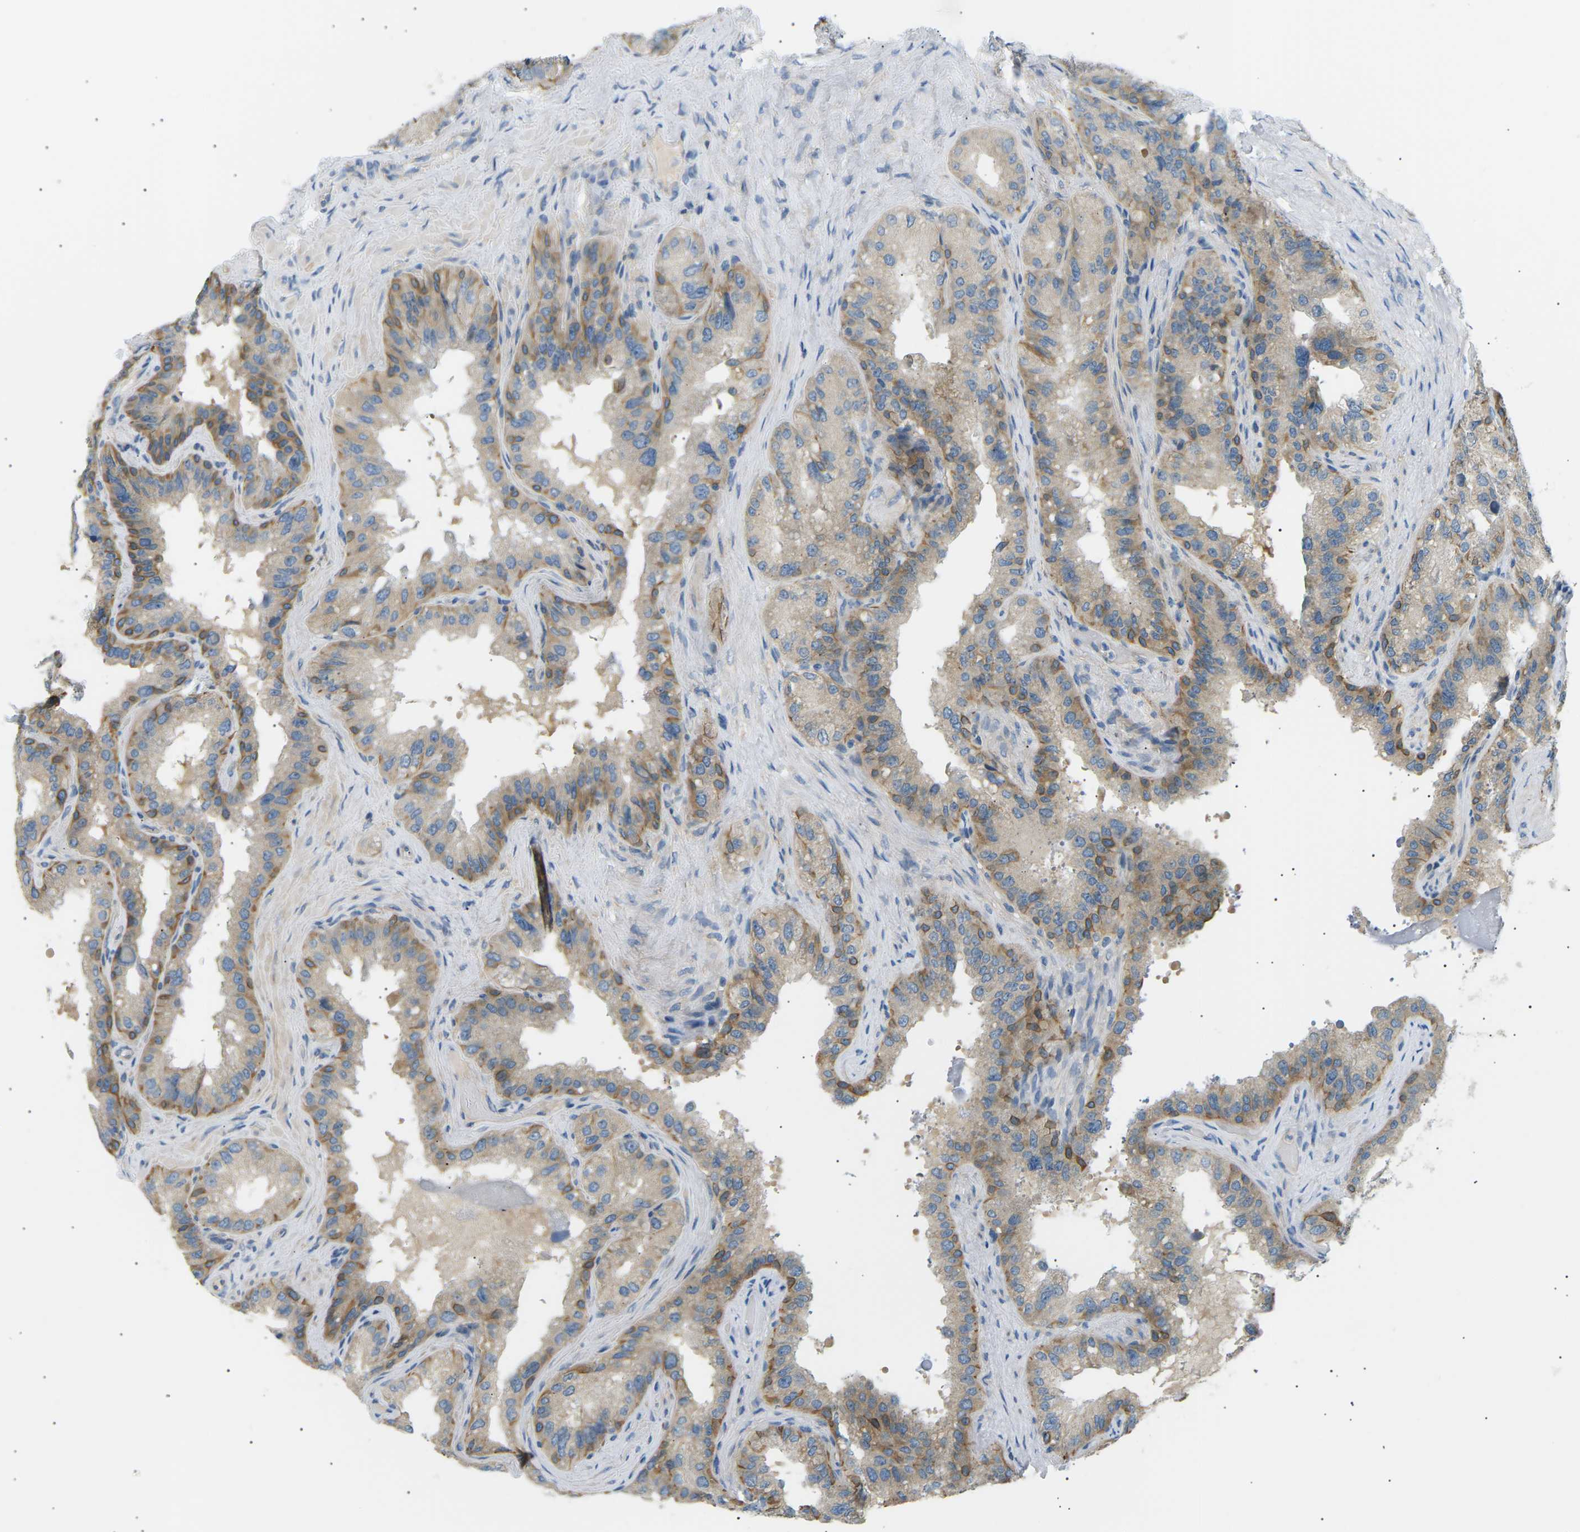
{"staining": {"intensity": "moderate", "quantity": "25%-75%", "location": "cytoplasmic/membranous"}, "tissue": "seminal vesicle", "cell_type": "Glandular cells", "image_type": "normal", "snomed": [{"axis": "morphology", "description": "Normal tissue, NOS"}, {"axis": "topography", "description": "Seminal veicle"}], "caption": "Benign seminal vesicle demonstrates moderate cytoplasmic/membranous expression in approximately 25%-75% of glandular cells, visualized by immunohistochemistry.", "gene": "TBC1D8", "patient": {"sex": "male", "age": 68}}